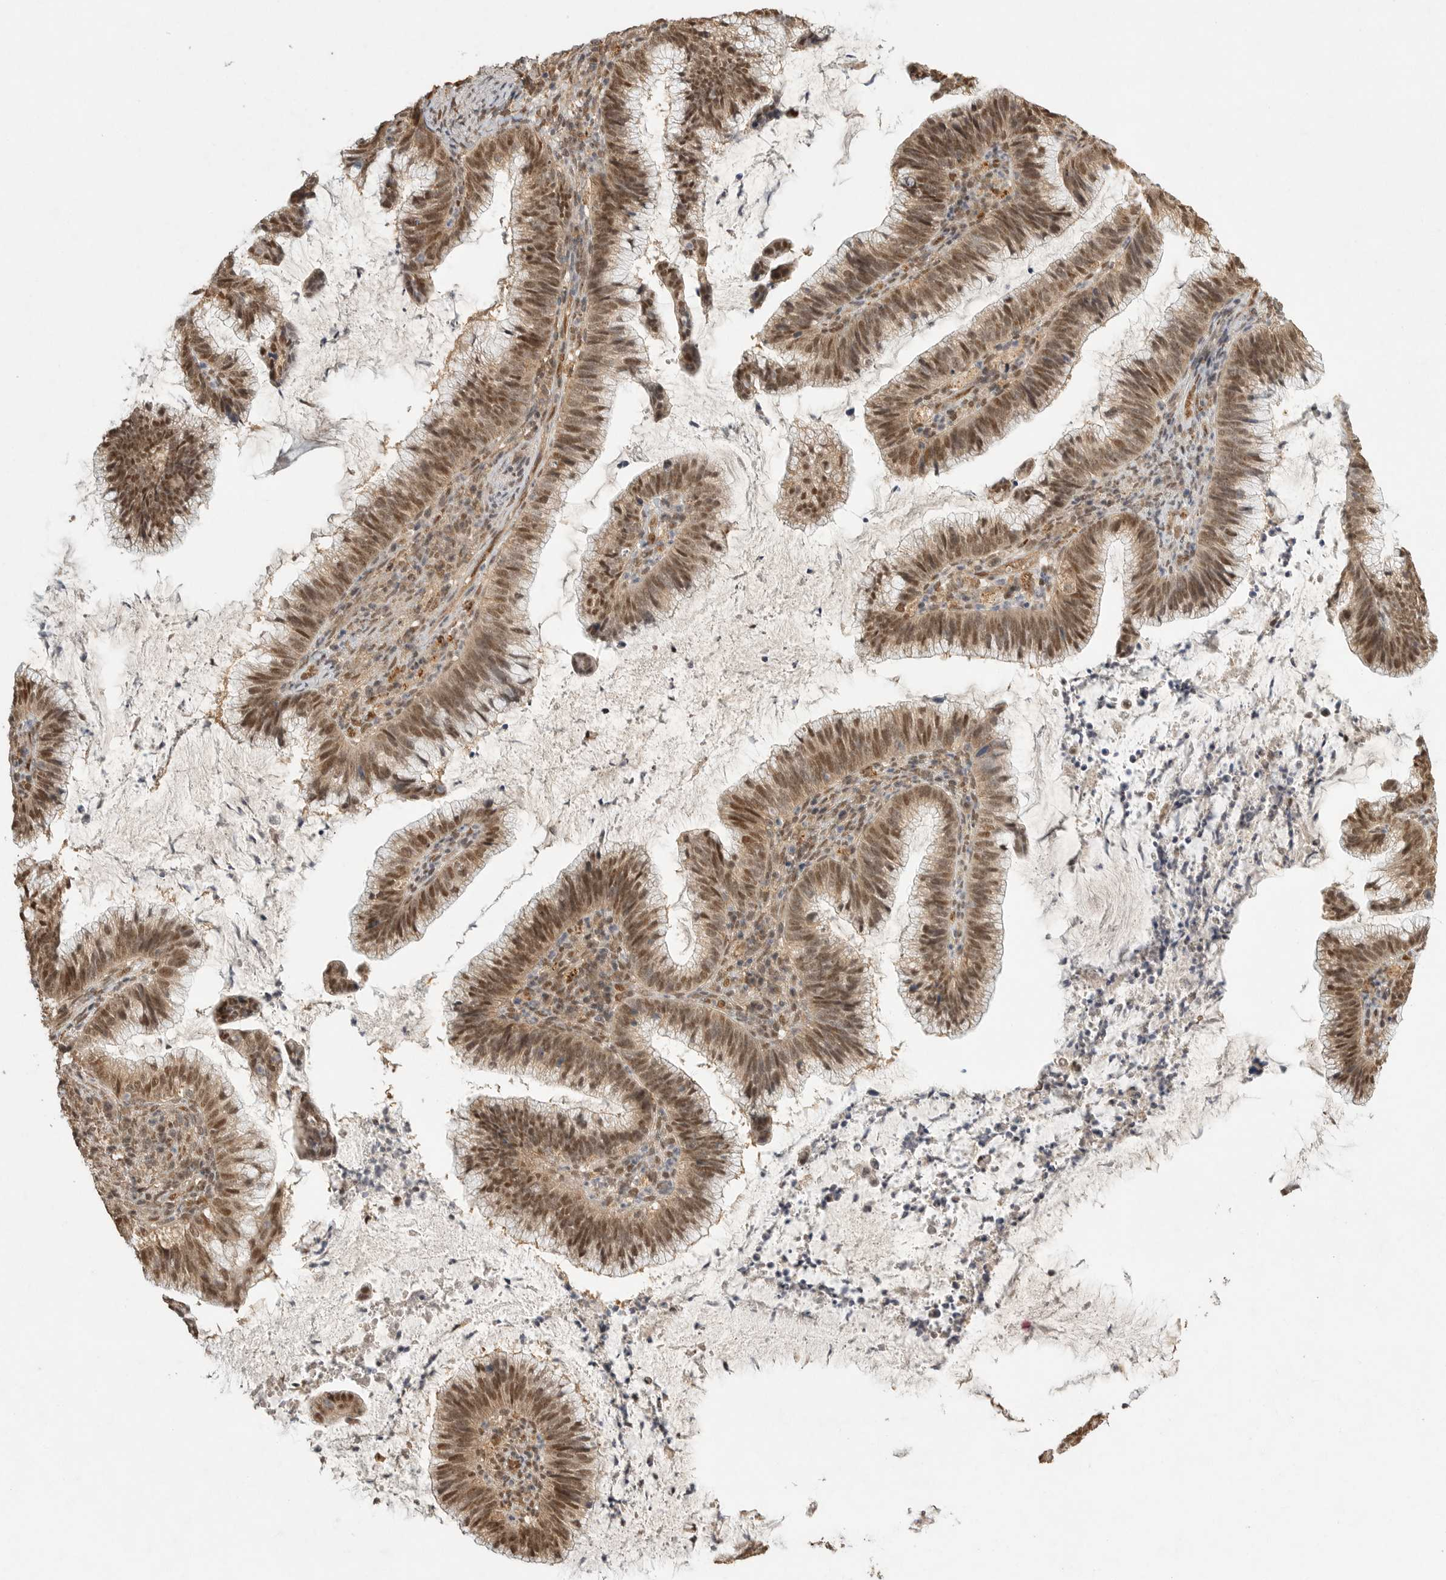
{"staining": {"intensity": "moderate", "quantity": ">75%", "location": "cytoplasmic/membranous,nuclear"}, "tissue": "cervical cancer", "cell_type": "Tumor cells", "image_type": "cancer", "snomed": [{"axis": "morphology", "description": "Adenocarcinoma, NOS"}, {"axis": "topography", "description": "Cervix"}], "caption": "Cervical cancer (adenocarcinoma) tissue displays moderate cytoplasmic/membranous and nuclear expression in about >75% of tumor cells, visualized by immunohistochemistry.", "gene": "DFFA", "patient": {"sex": "female", "age": 36}}